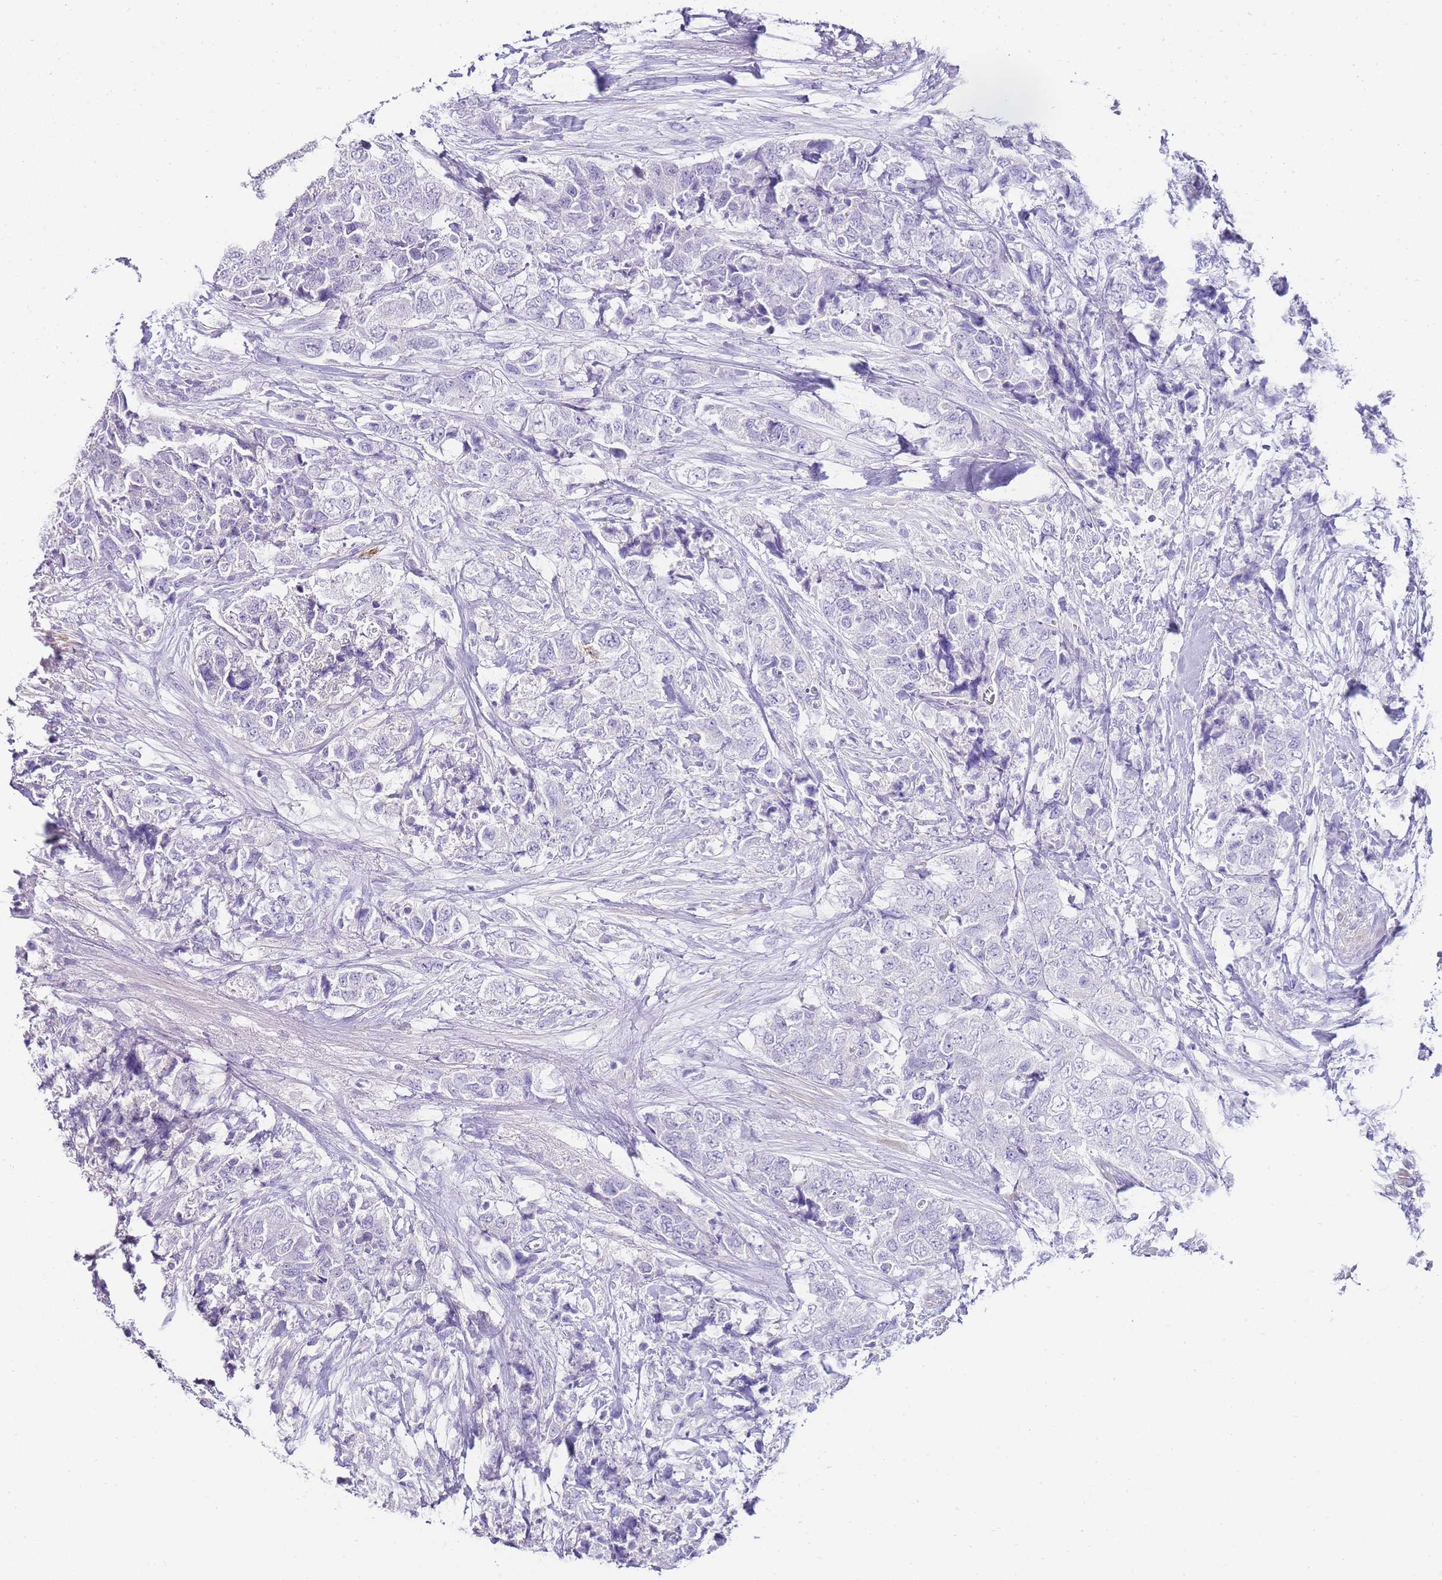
{"staining": {"intensity": "negative", "quantity": "none", "location": "none"}, "tissue": "urothelial cancer", "cell_type": "Tumor cells", "image_type": "cancer", "snomed": [{"axis": "morphology", "description": "Urothelial carcinoma, High grade"}, {"axis": "topography", "description": "Urinary bladder"}], "caption": "High magnification brightfield microscopy of urothelial cancer stained with DAB (brown) and counterstained with hematoxylin (blue): tumor cells show no significant positivity. (DAB IHC, high magnification).", "gene": "DPP4", "patient": {"sex": "female", "age": 78}}